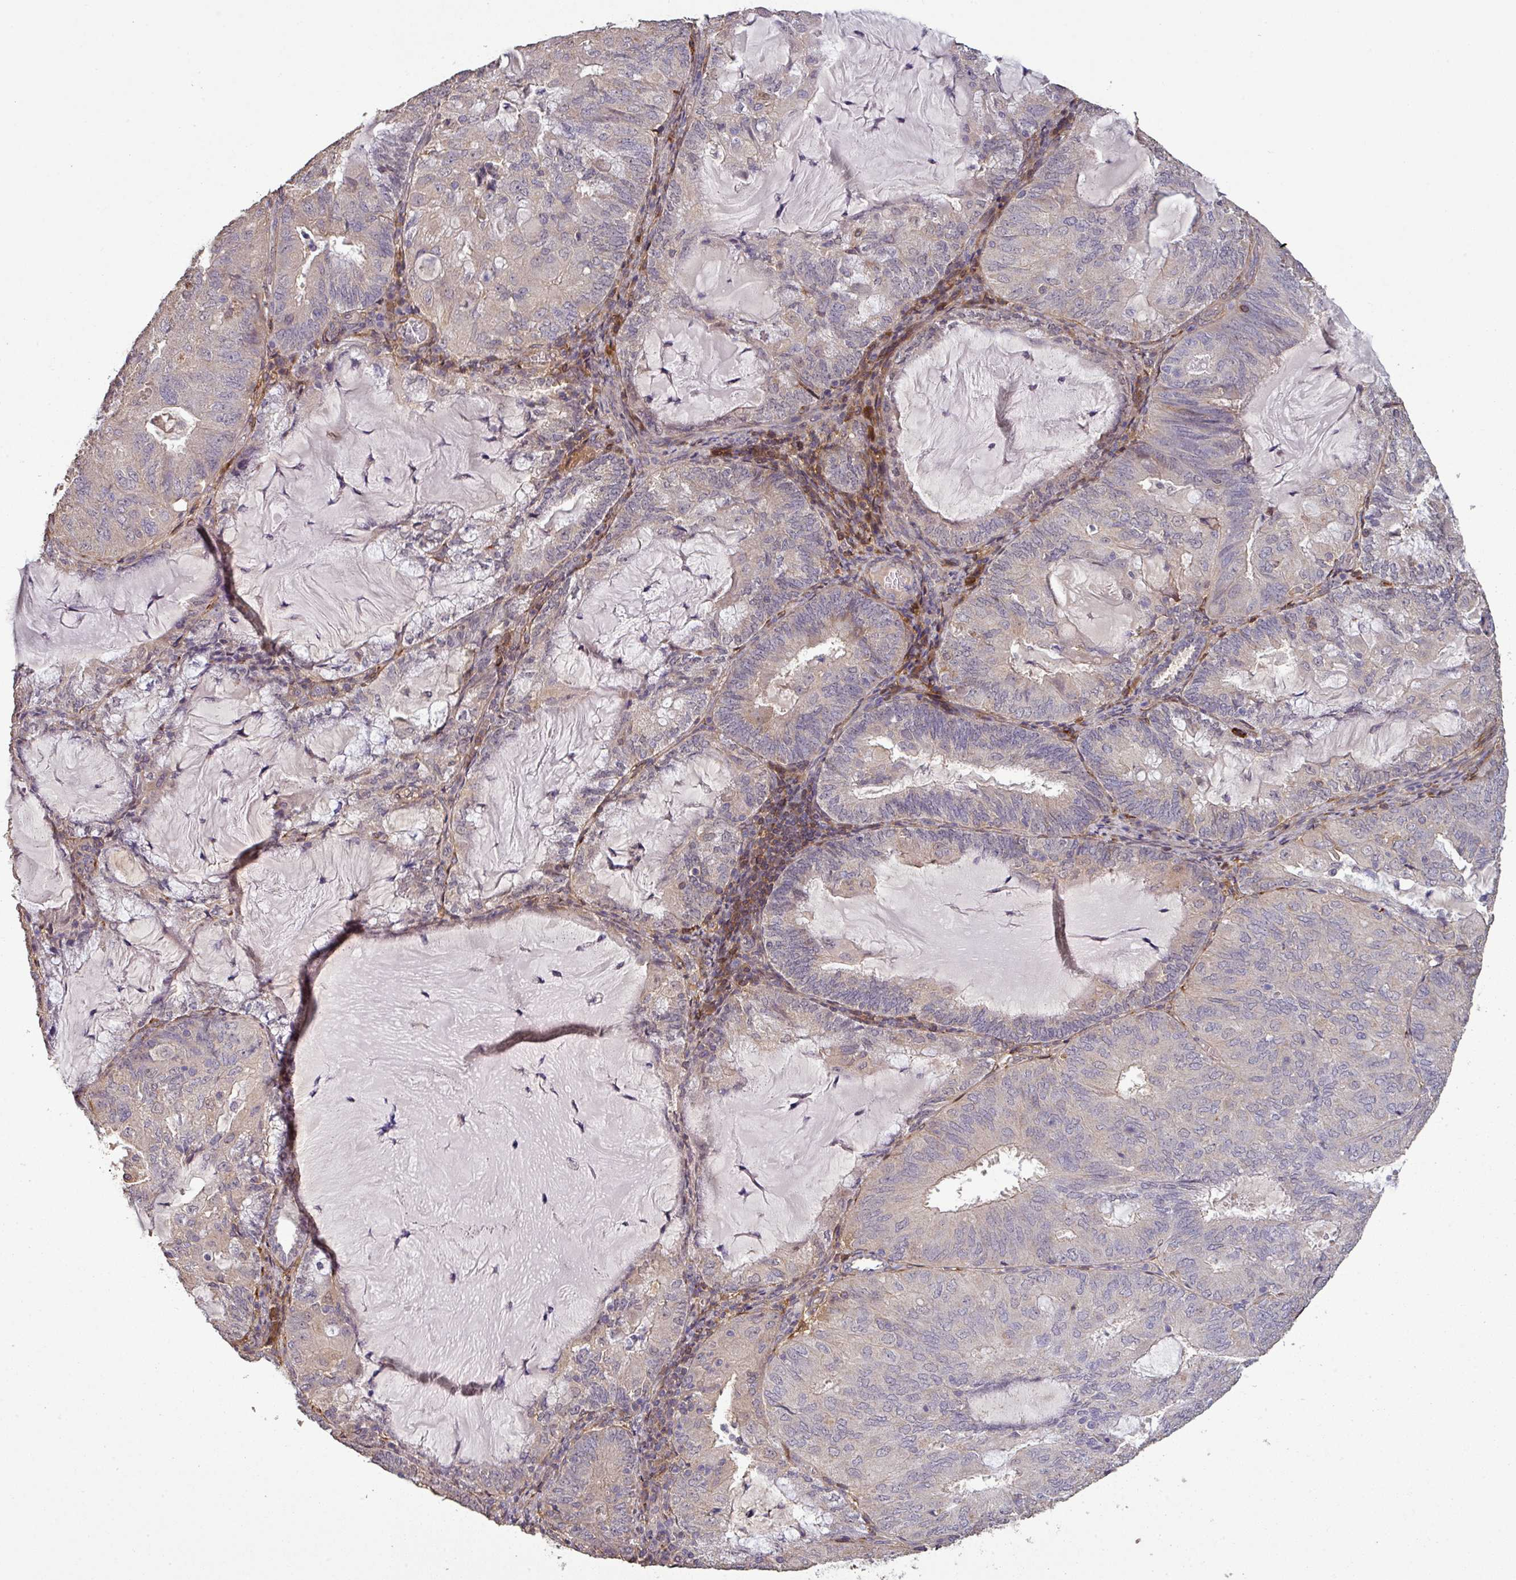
{"staining": {"intensity": "weak", "quantity": "<25%", "location": "cytoplasmic/membranous"}, "tissue": "endometrial cancer", "cell_type": "Tumor cells", "image_type": "cancer", "snomed": [{"axis": "morphology", "description": "Adenocarcinoma, NOS"}, {"axis": "topography", "description": "Endometrium"}], "caption": "An immunohistochemistry (IHC) histopathology image of endometrial cancer (adenocarcinoma) is shown. There is no staining in tumor cells of endometrial cancer (adenocarcinoma).", "gene": "ISLR", "patient": {"sex": "female", "age": 81}}